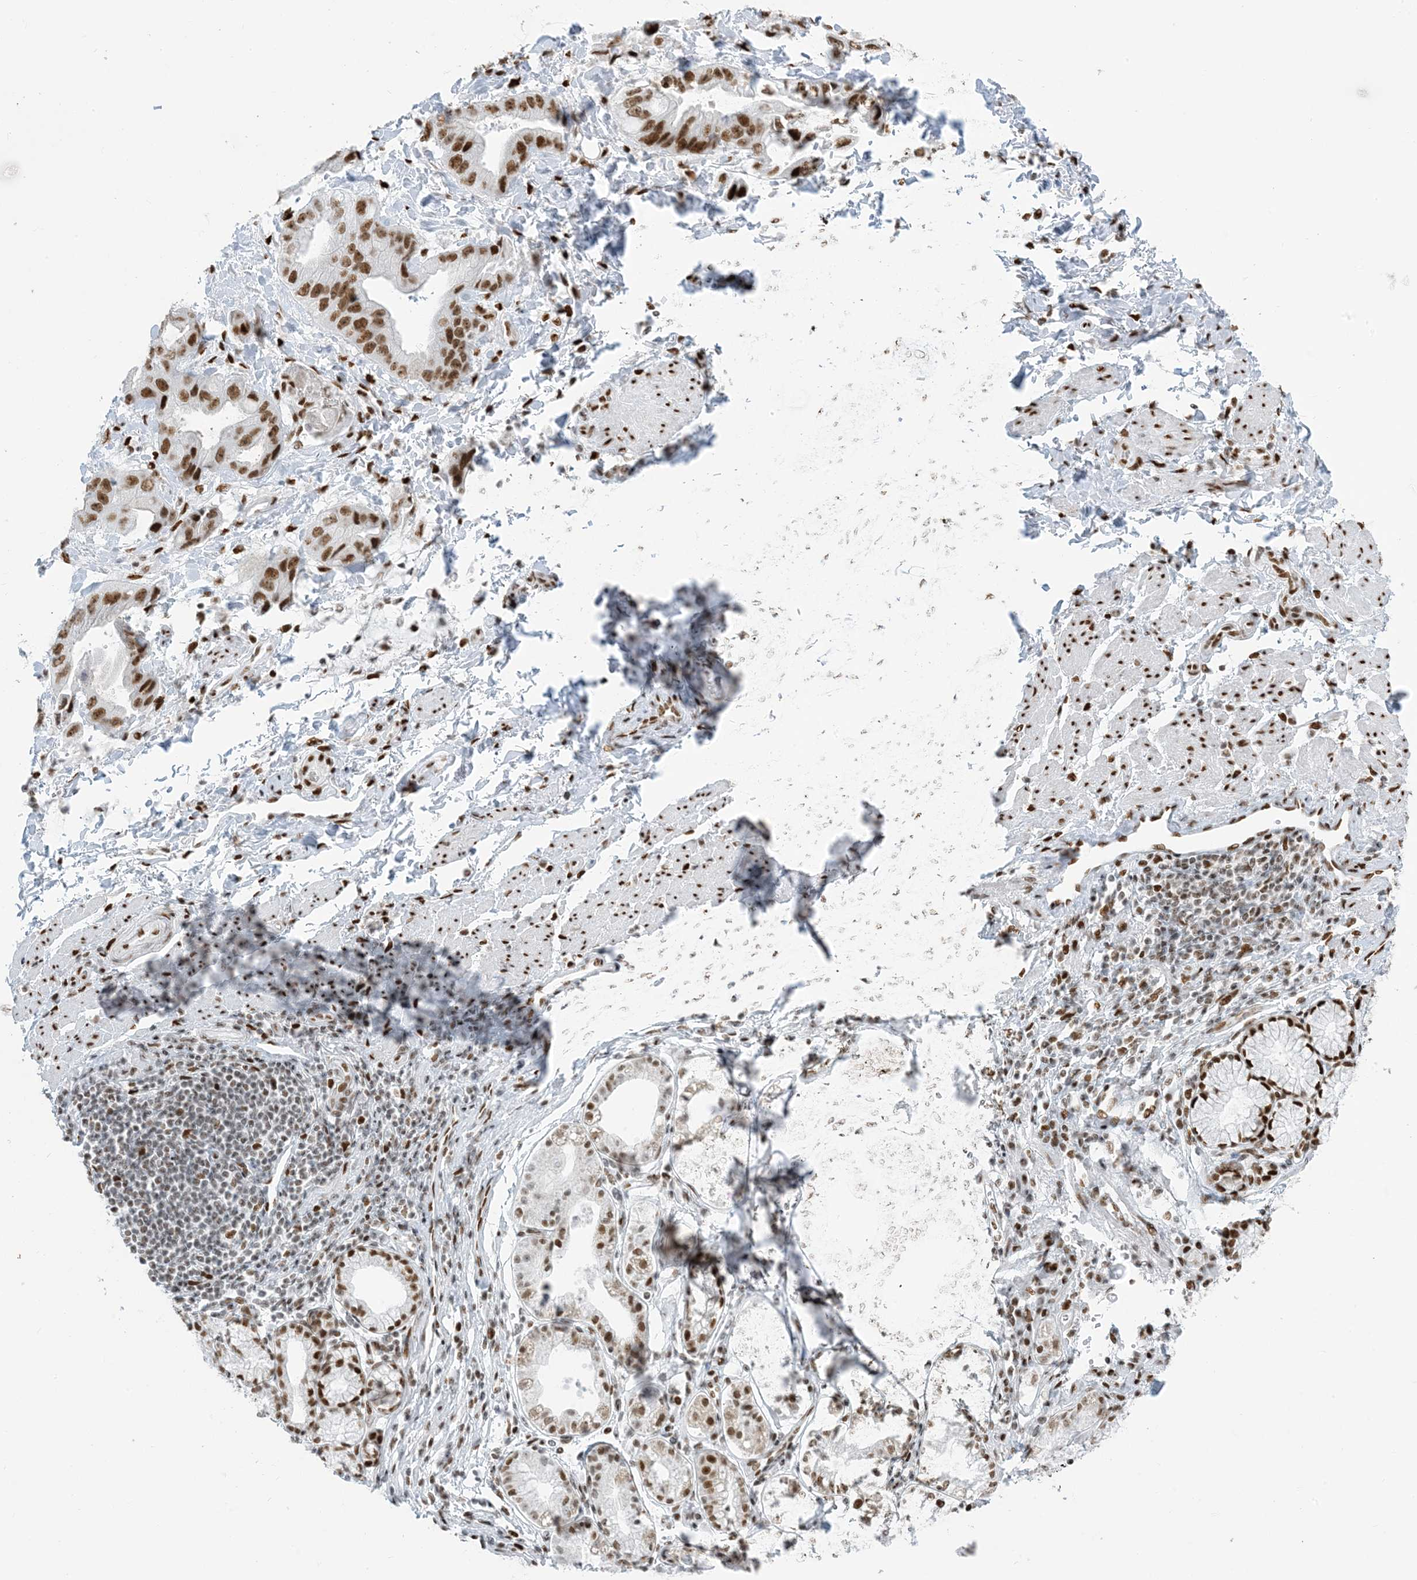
{"staining": {"intensity": "moderate", "quantity": ">75%", "location": "nuclear"}, "tissue": "stomach cancer", "cell_type": "Tumor cells", "image_type": "cancer", "snomed": [{"axis": "morphology", "description": "Adenocarcinoma, NOS"}, {"axis": "topography", "description": "Stomach"}], "caption": "Immunohistochemistry photomicrograph of neoplastic tissue: stomach adenocarcinoma stained using immunohistochemistry (IHC) reveals medium levels of moderate protein expression localized specifically in the nuclear of tumor cells, appearing as a nuclear brown color.", "gene": "STAG1", "patient": {"sex": "male", "age": 62}}